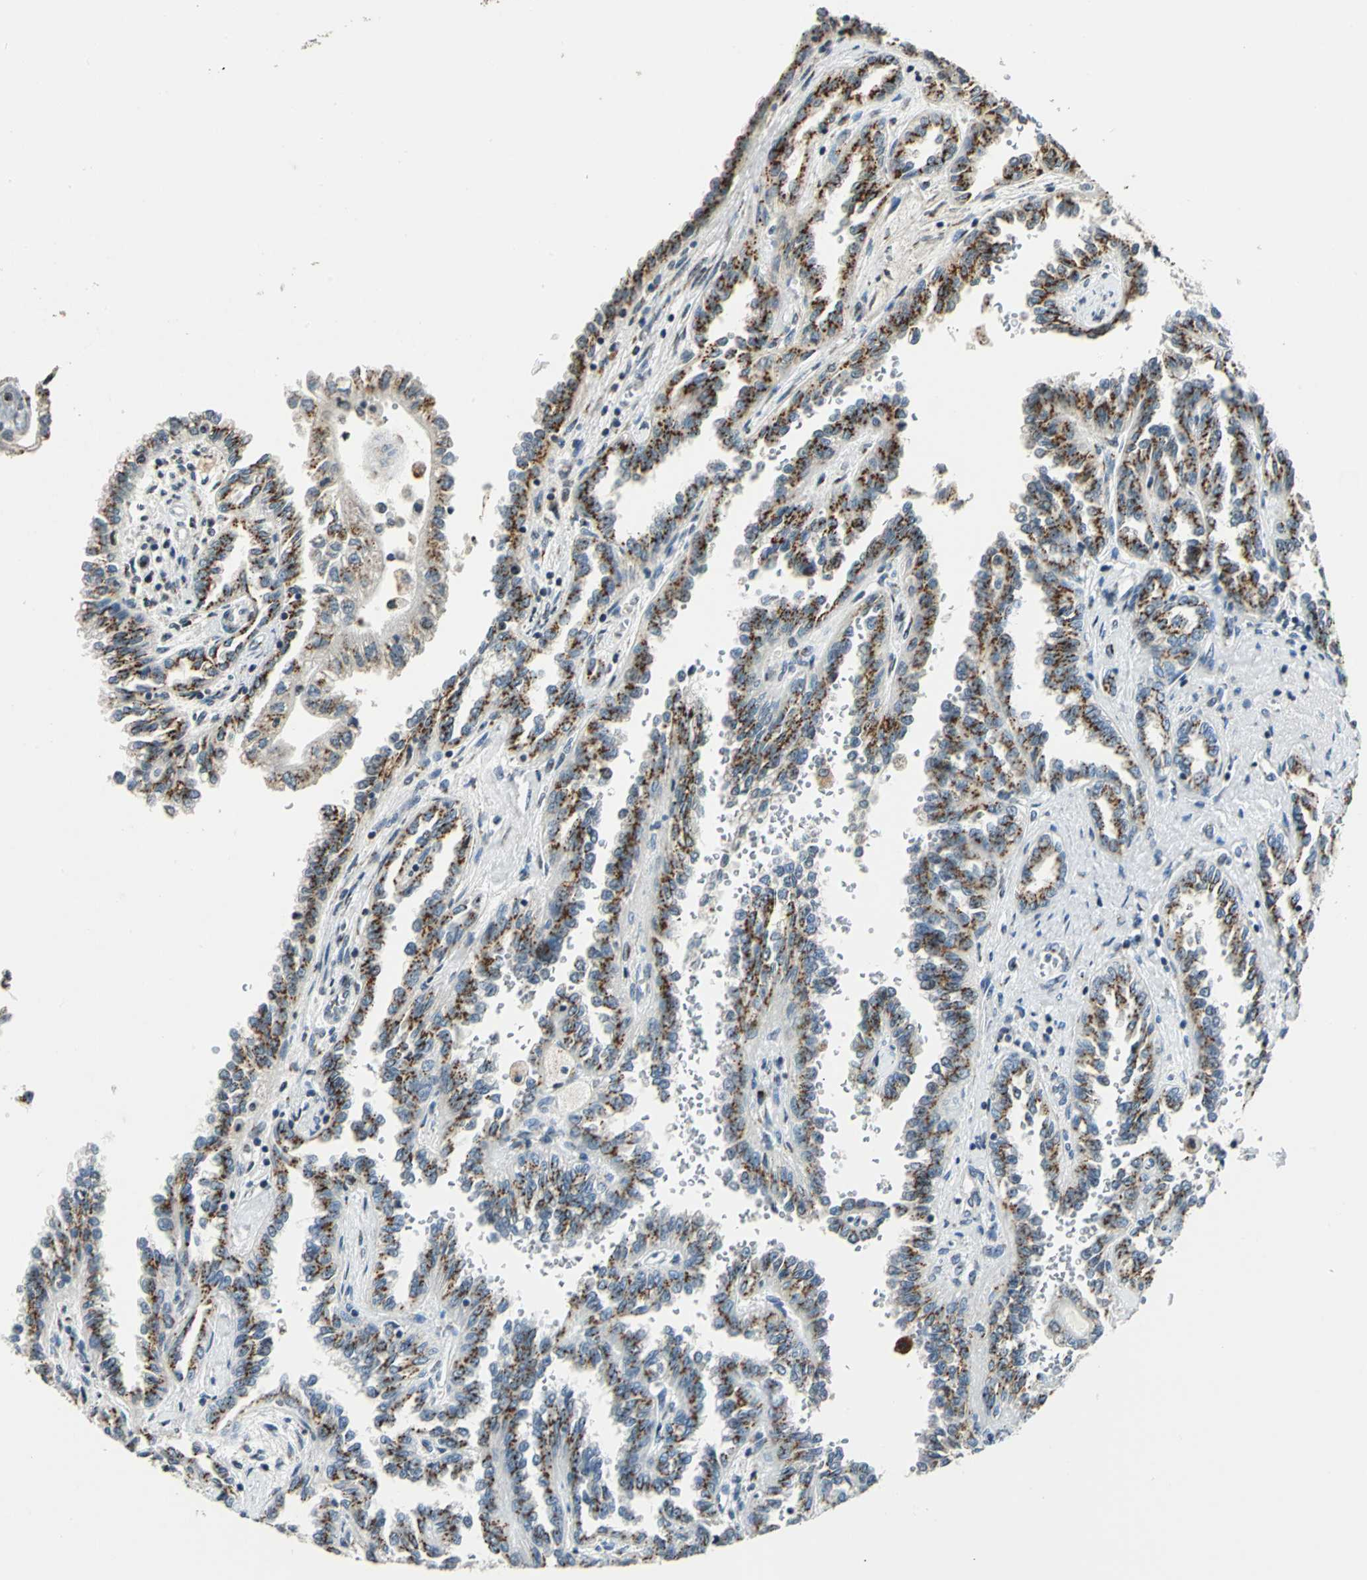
{"staining": {"intensity": "strong", "quantity": ">75%", "location": "cytoplasmic/membranous"}, "tissue": "renal cancer", "cell_type": "Tumor cells", "image_type": "cancer", "snomed": [{"axis": "morphology", "description": "Inflammation, NOS"}, {"axis": "morphology", "description": "Adenocarcinoma, NOS"}, {"axis": "topography", "description": "Kidney"}], "caption": "The micrograph demonstrates a brown stain indicating the presence of a protein in the cytoplasmic/membranous of tumor cells in renal adenocarcinoma.", "gene": "TMEM115", "patient": {"sex": "male", "age": 68}}